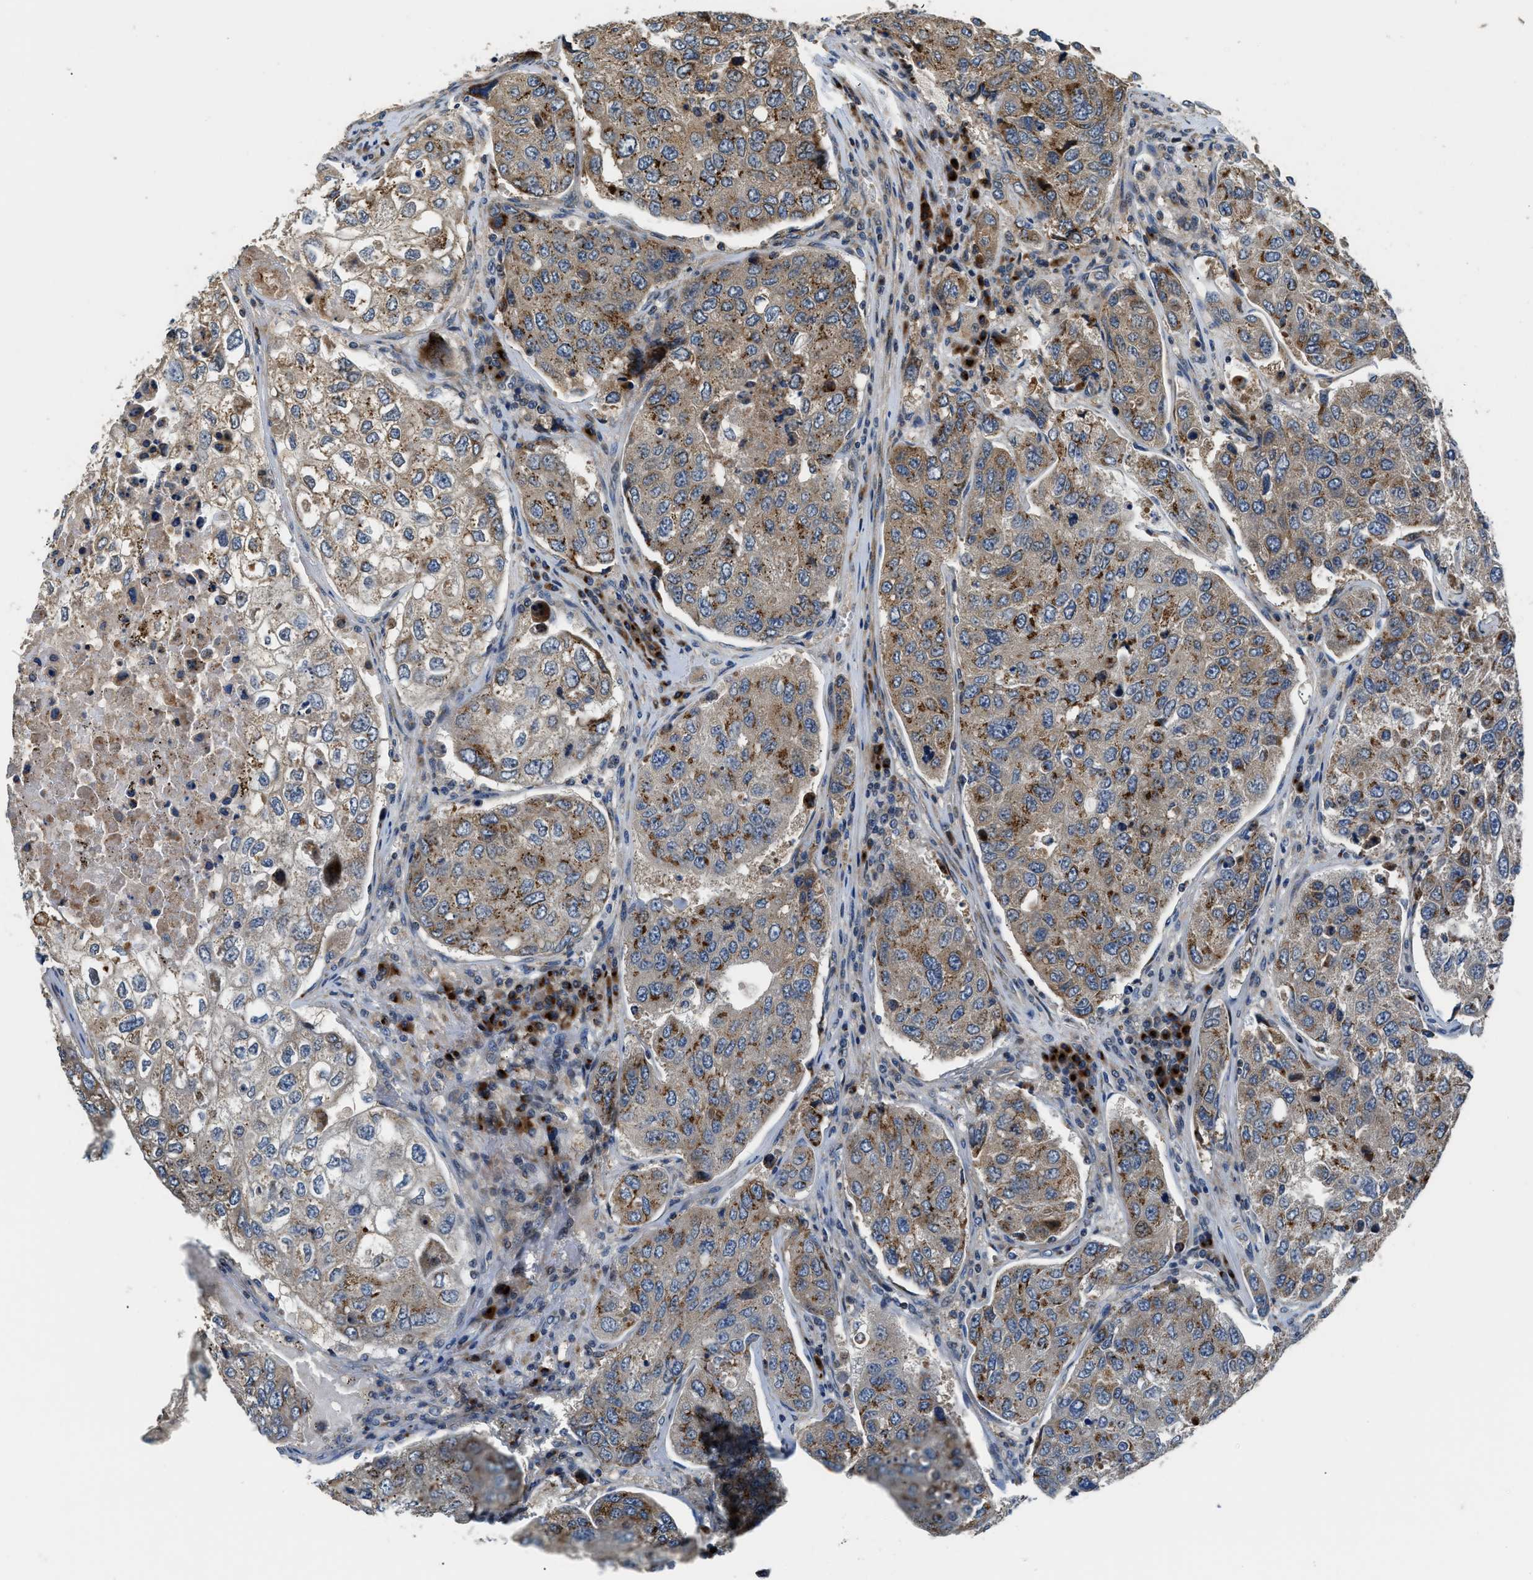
{"staining": {"intensity": "moderate", "quantity": "25%-75%", "location": "cytoplasmic/membranous"}, "tissue": "urothelial cancer", "cell_type": "Tumor cells", "image_type": "cancer", "snomed": [{"axis": "morphology", "description": "Urothelial carcinoma, High grade"}, {"axis": "topography", "description": "Lymph node"}, {"axis": "topography", "description": "Urinary bladder"}], "caption": "Immunohistochemical staining of human urothelial carcinoma (high-grade) shows moderate cytoplasmic/membranous protein expression in approximately 25%-75% of tumor cells.", "gene": "FUT8", "patient": {"sex": "male", "age": 51}}